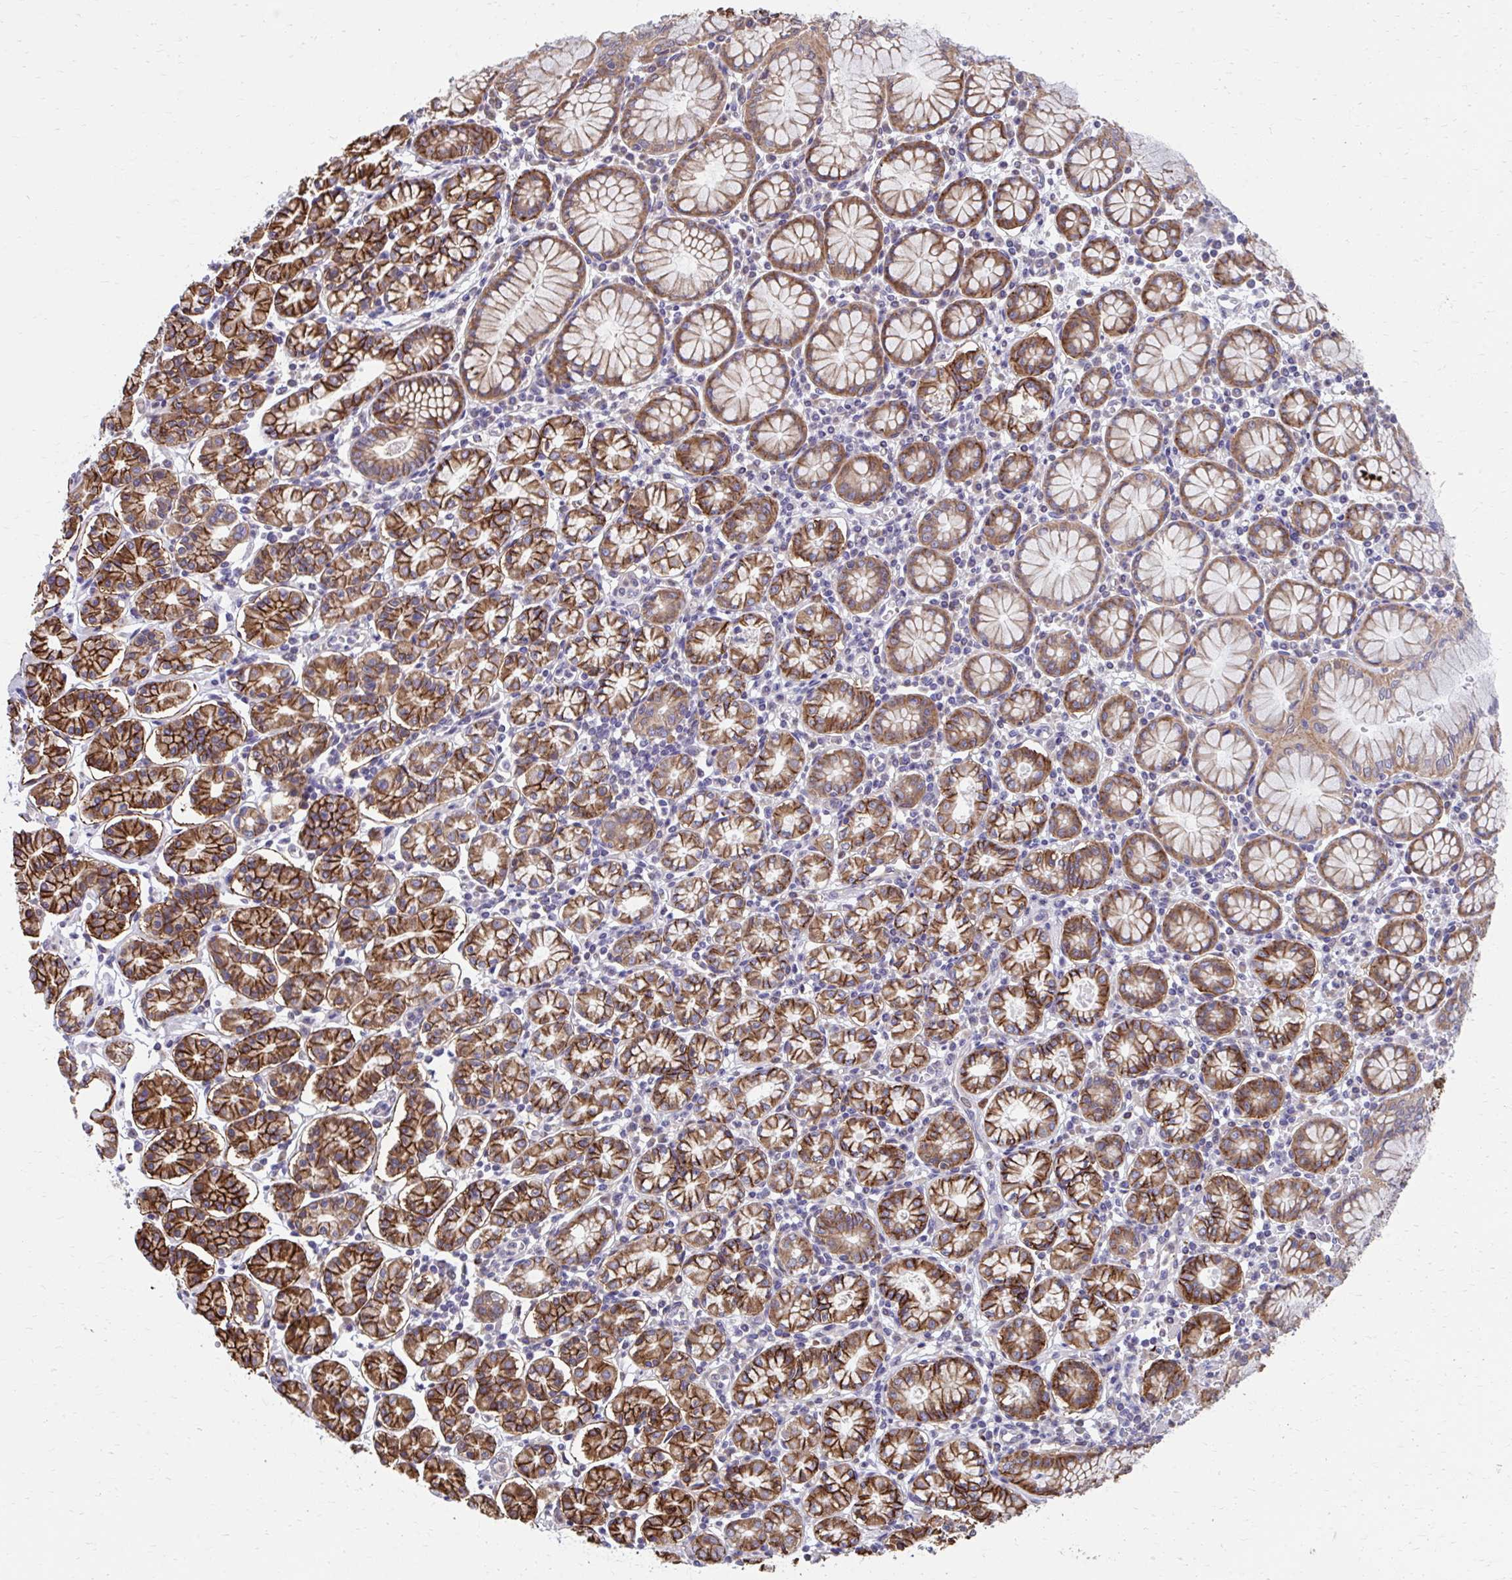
{"staining": {"intensity": "strong", "quantity": ">75%", "location": "cytoplasmic/membranous"}, "tissue": "stomach", "cell_type": "Glandular cells", "image_type": "normal", "snomed": [{"axis": "morphology", "description": "Normal tissue, NOS"}, {"axis": "topography", "description": "Stomach"}], "caption": "Strong cytoplasmic/membranous expression for a protein is appreciated in about >75% of glandular cells of normal stomach using immunohistochemistry (IHC).", "gene": "ZNF778", "patient": {"sex": "female", "age": 62}}